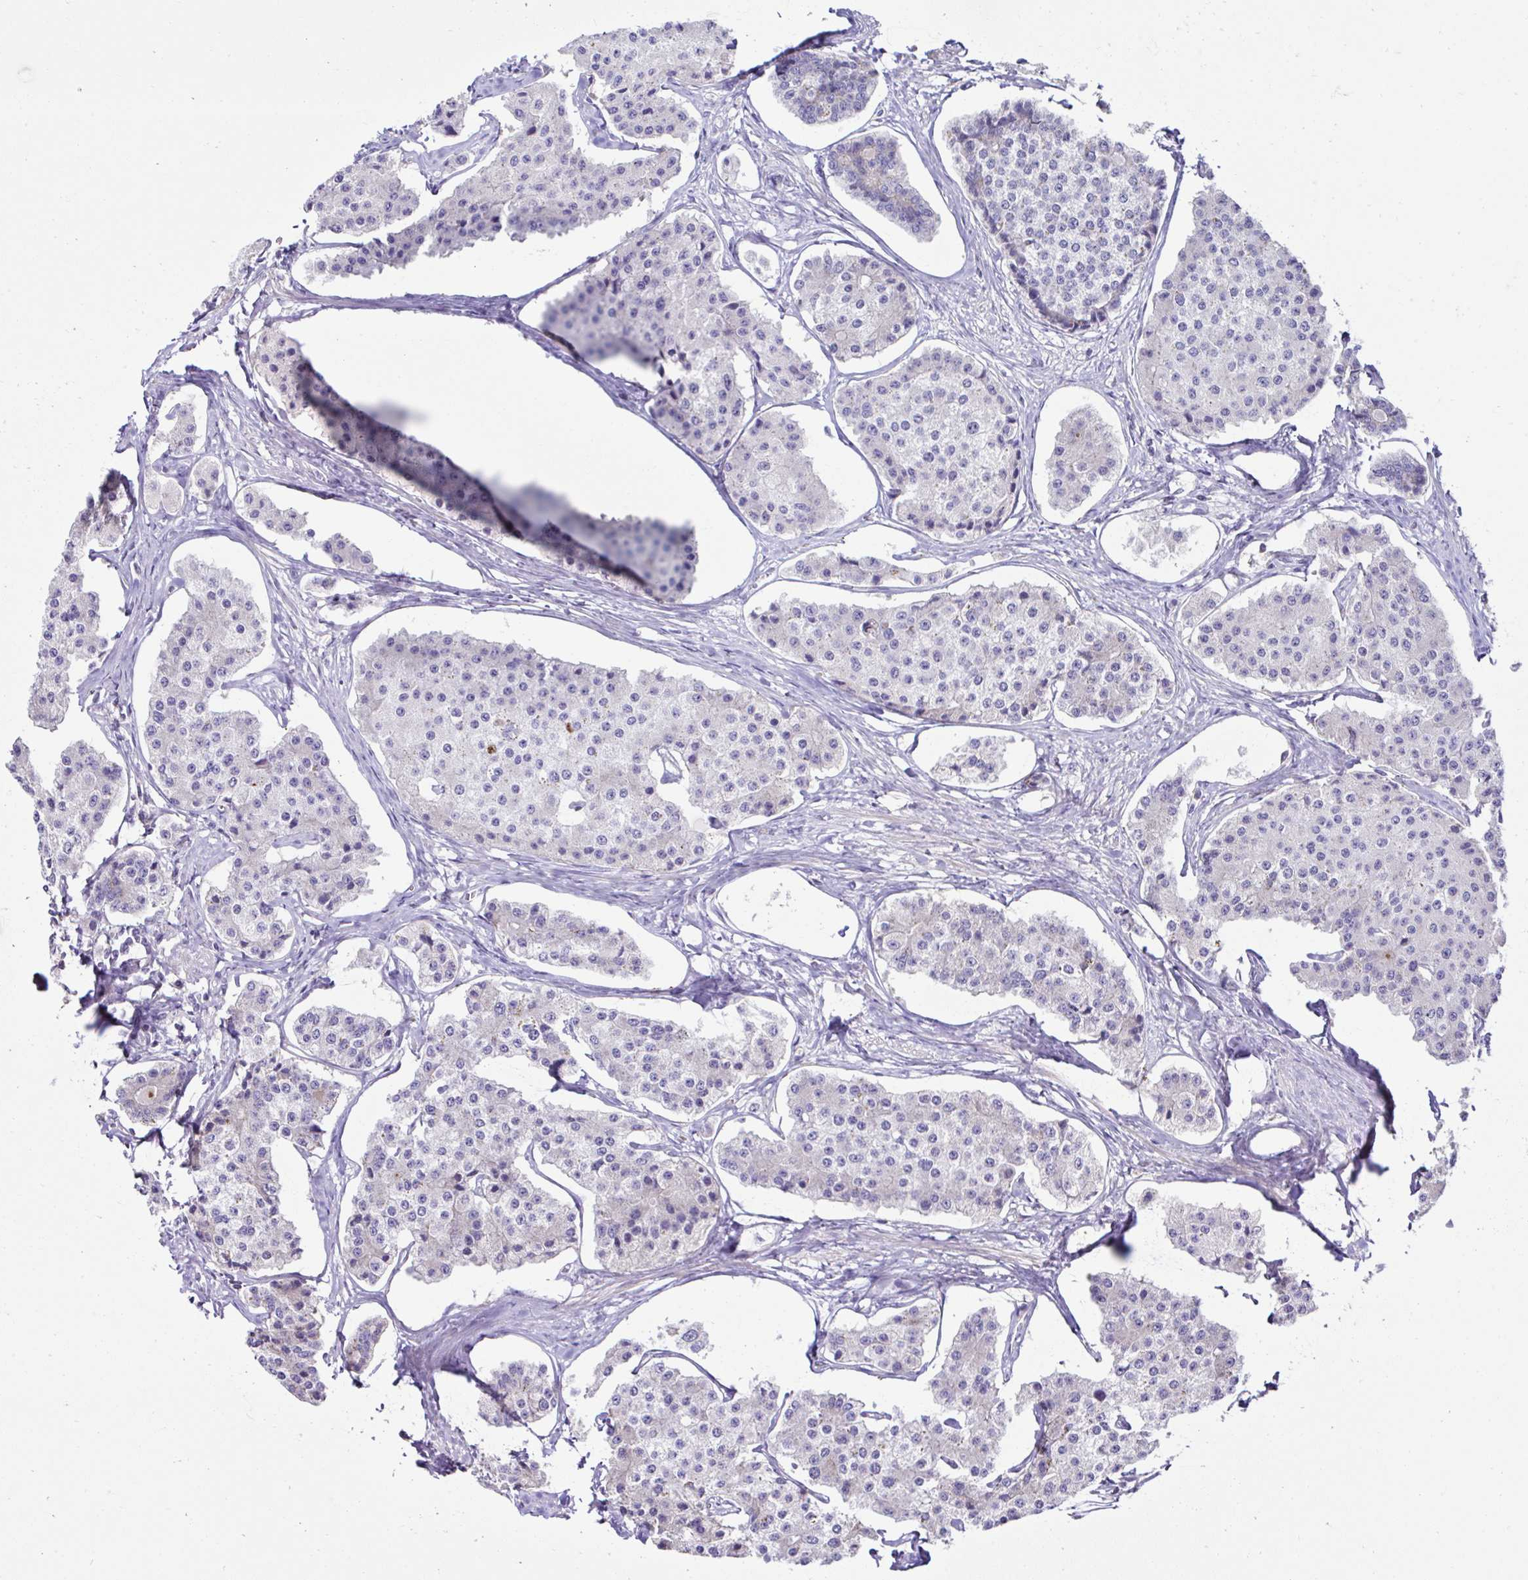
{"staining": {"intensity": "negative", "quantity": "none", "location": "none"}, "tissue": "carcinoid", "cell_type": "Tumor cells", "image_type": "cancer", "snomed": [{"axis": "morphology", "description": "Carcinoid, malignant, NOS"}, {"axis": "topography", "description": "Small intestine"}], "caption": "Carcinoid (malignant) was stained to show a protein in brown. There is no significant positivity in tumor cells.", "gene": "CCDC85C", "patient": {"sex": "female", "age": 65}}